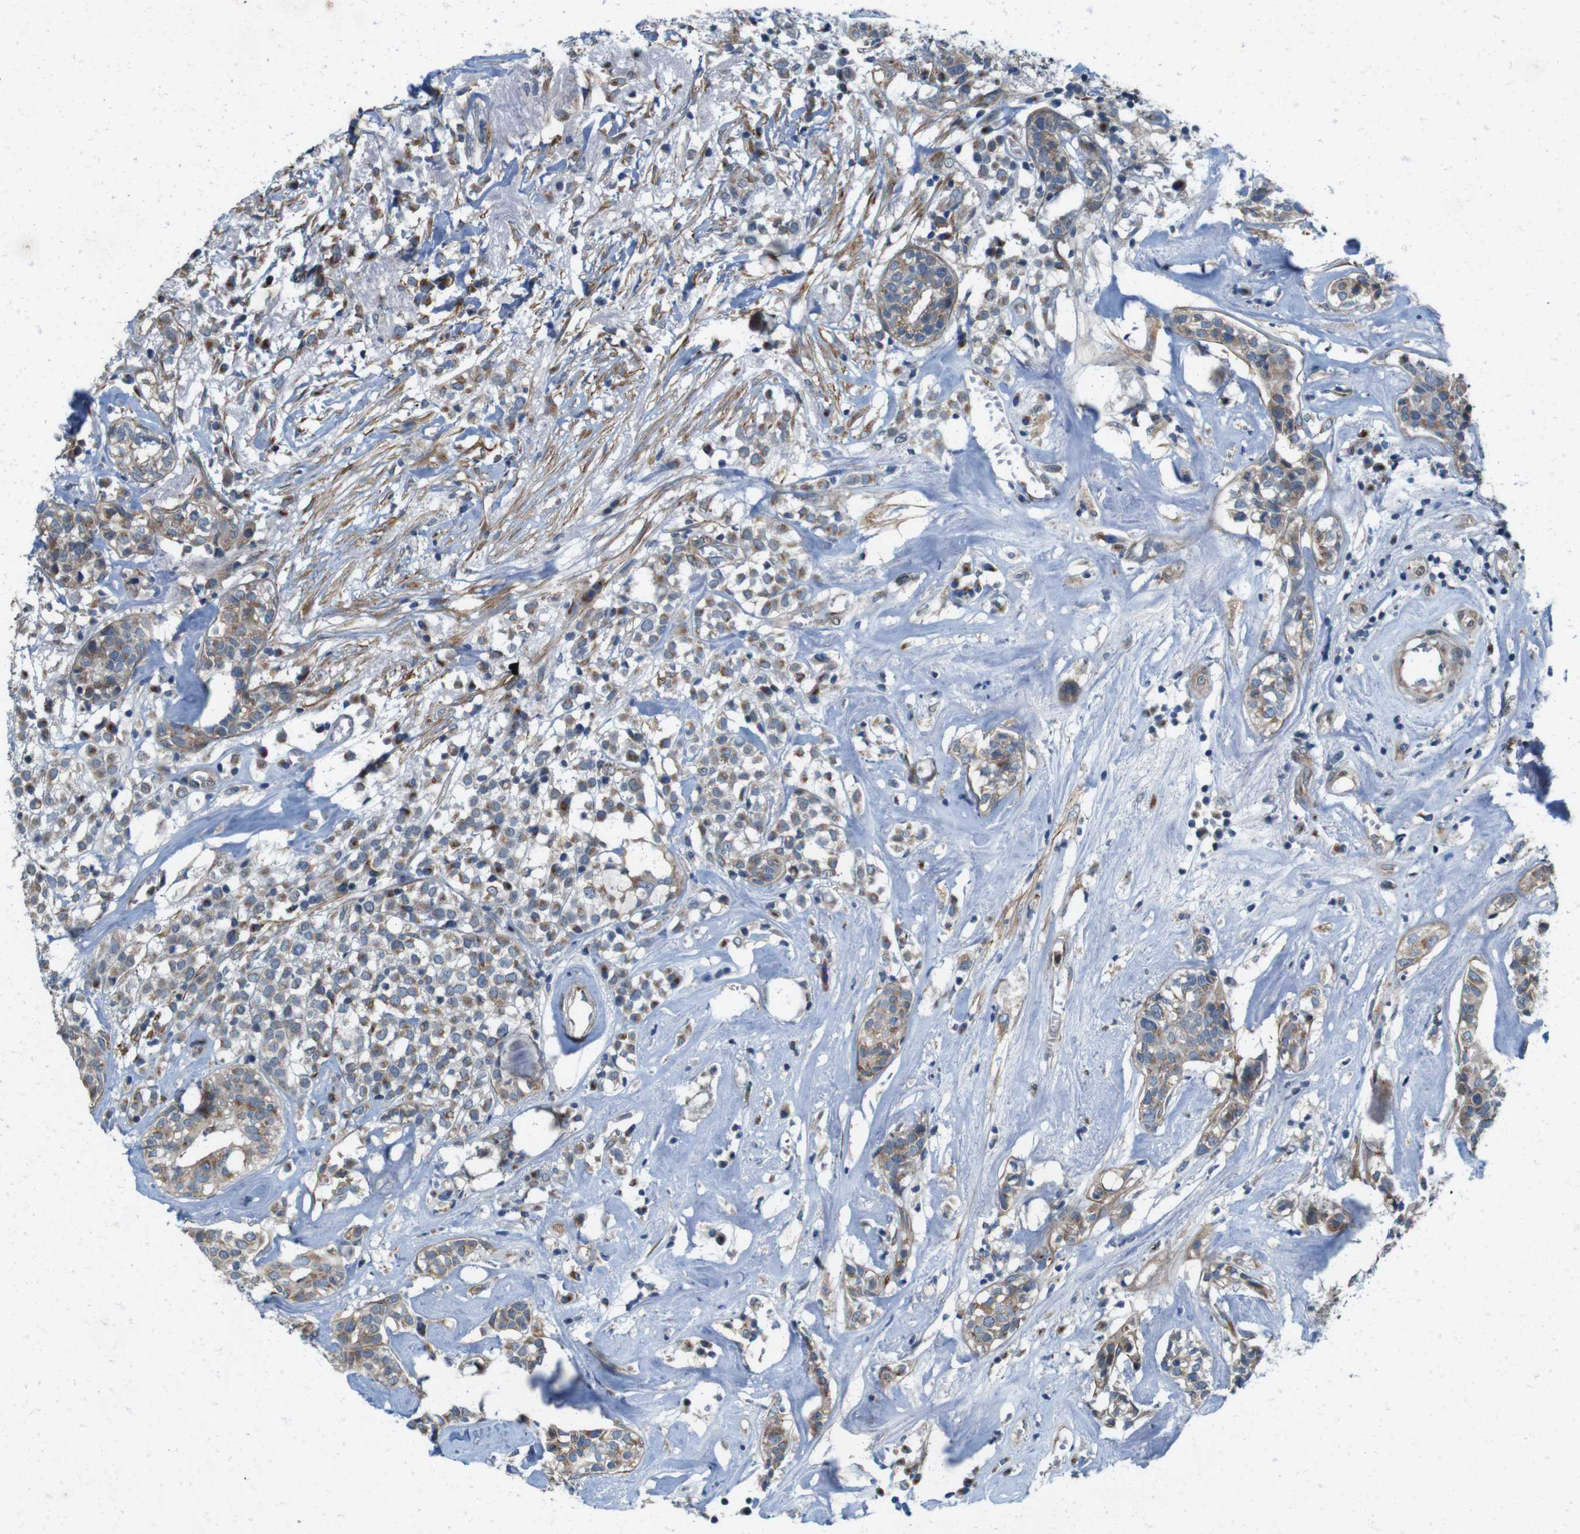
{"staining": {"intensity": "weak", "quantity": ">75%", "location": "cytoplasmic/membranous"}, "tissue": "head and neck cancer", "cell_type": "Tumor cells", "image_type": "cancer", "snomed": [{"axis": "morphology", "description": "Adenocarcinoma, NOS"}, {"axis": "topography", "description": "Salivary gland"}, {"axis": "topography", "description": "Head-Neck"}], "caption": "Protein expression analysis of head and neck adenocarcinoma reveals weak cytoplasmic/membranous positivity in about >75% of tumor cells.", "gene": "SKI", "patient": {"sex": "female", "age": 65}}